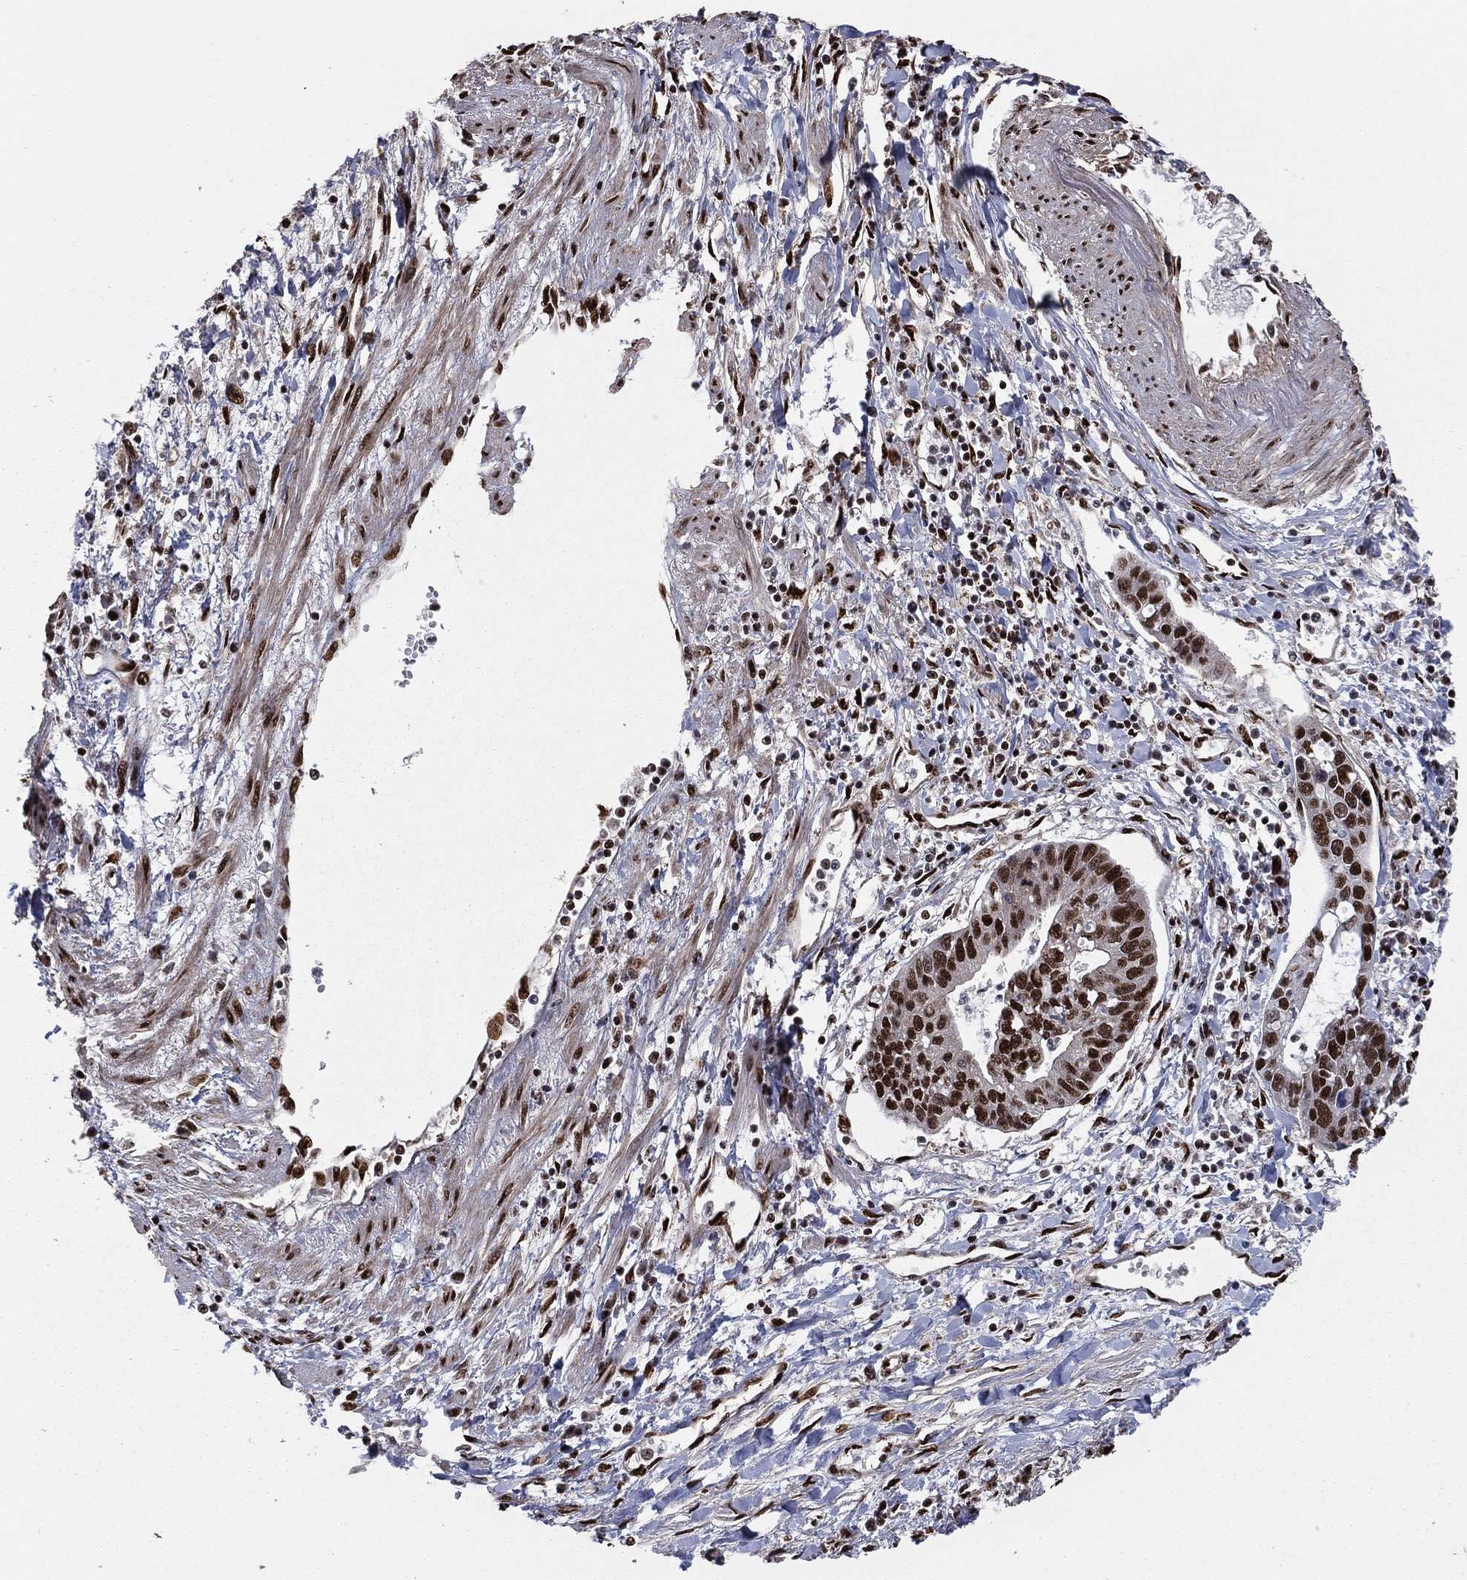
{"staining": {"intensity": "strong", "quantity": ">75%", "location": "nuclear"}, "tissue": "liver cancer", "cell_type": "Tumor cells", "image_type": "cancer", "snomed": [{"axis": "morphology", "description": "Cholangiocarcinoma"}, {"axis": "topography", "description": "Liver"}], "caption": "Immunohistochemical staining of human liver cholangiocarcinoma shows high levels of strong nuclear expression in approximately >75% of tumor cells.", "gene": "TP53BP1", "patient": {"sex": "male", "age": 58}}